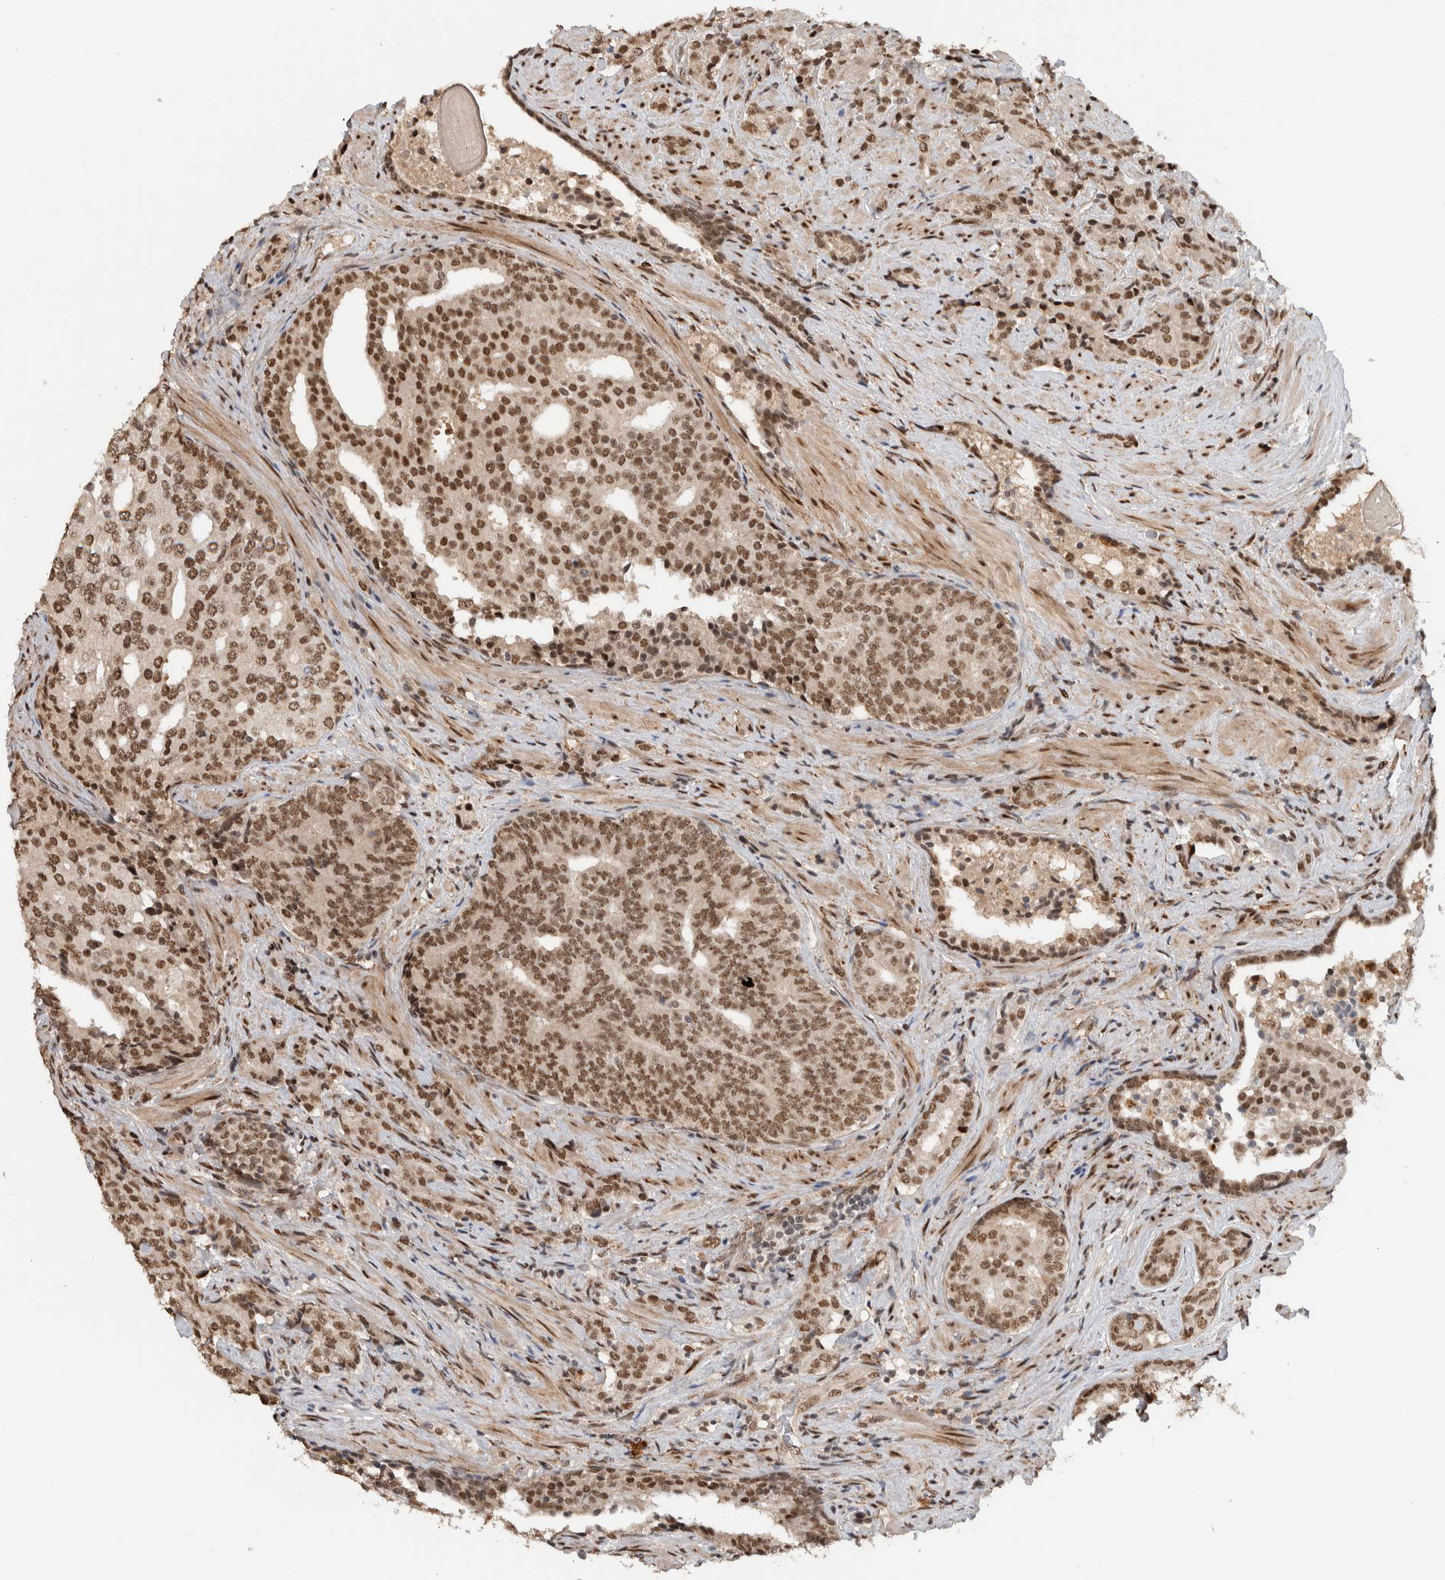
{"staining": {"intensity": "moderate", "quantity": ">75%", "location": "nuclear"}, "tissue": "prostate cancer", "cell_type": "Tumor cells", "image_type": "cancer", "snomed": [{"axis": "morphology", "description": "Adenocarcinoma, High grade"}, {"axis": "topography", "description": "Prostate"}], "caption": "IHC (DAB (3,3'-diaminobenzidine)) staining of human prostate high-grade adenocarcinoma reveals moderate nuclear protein expression in approximately >75% of tumor cells. (Brightfield microscopy of DAB IHC at high magnification).", "gene": "TNRC18", "patient": {"sex": "male", "age": 71}}